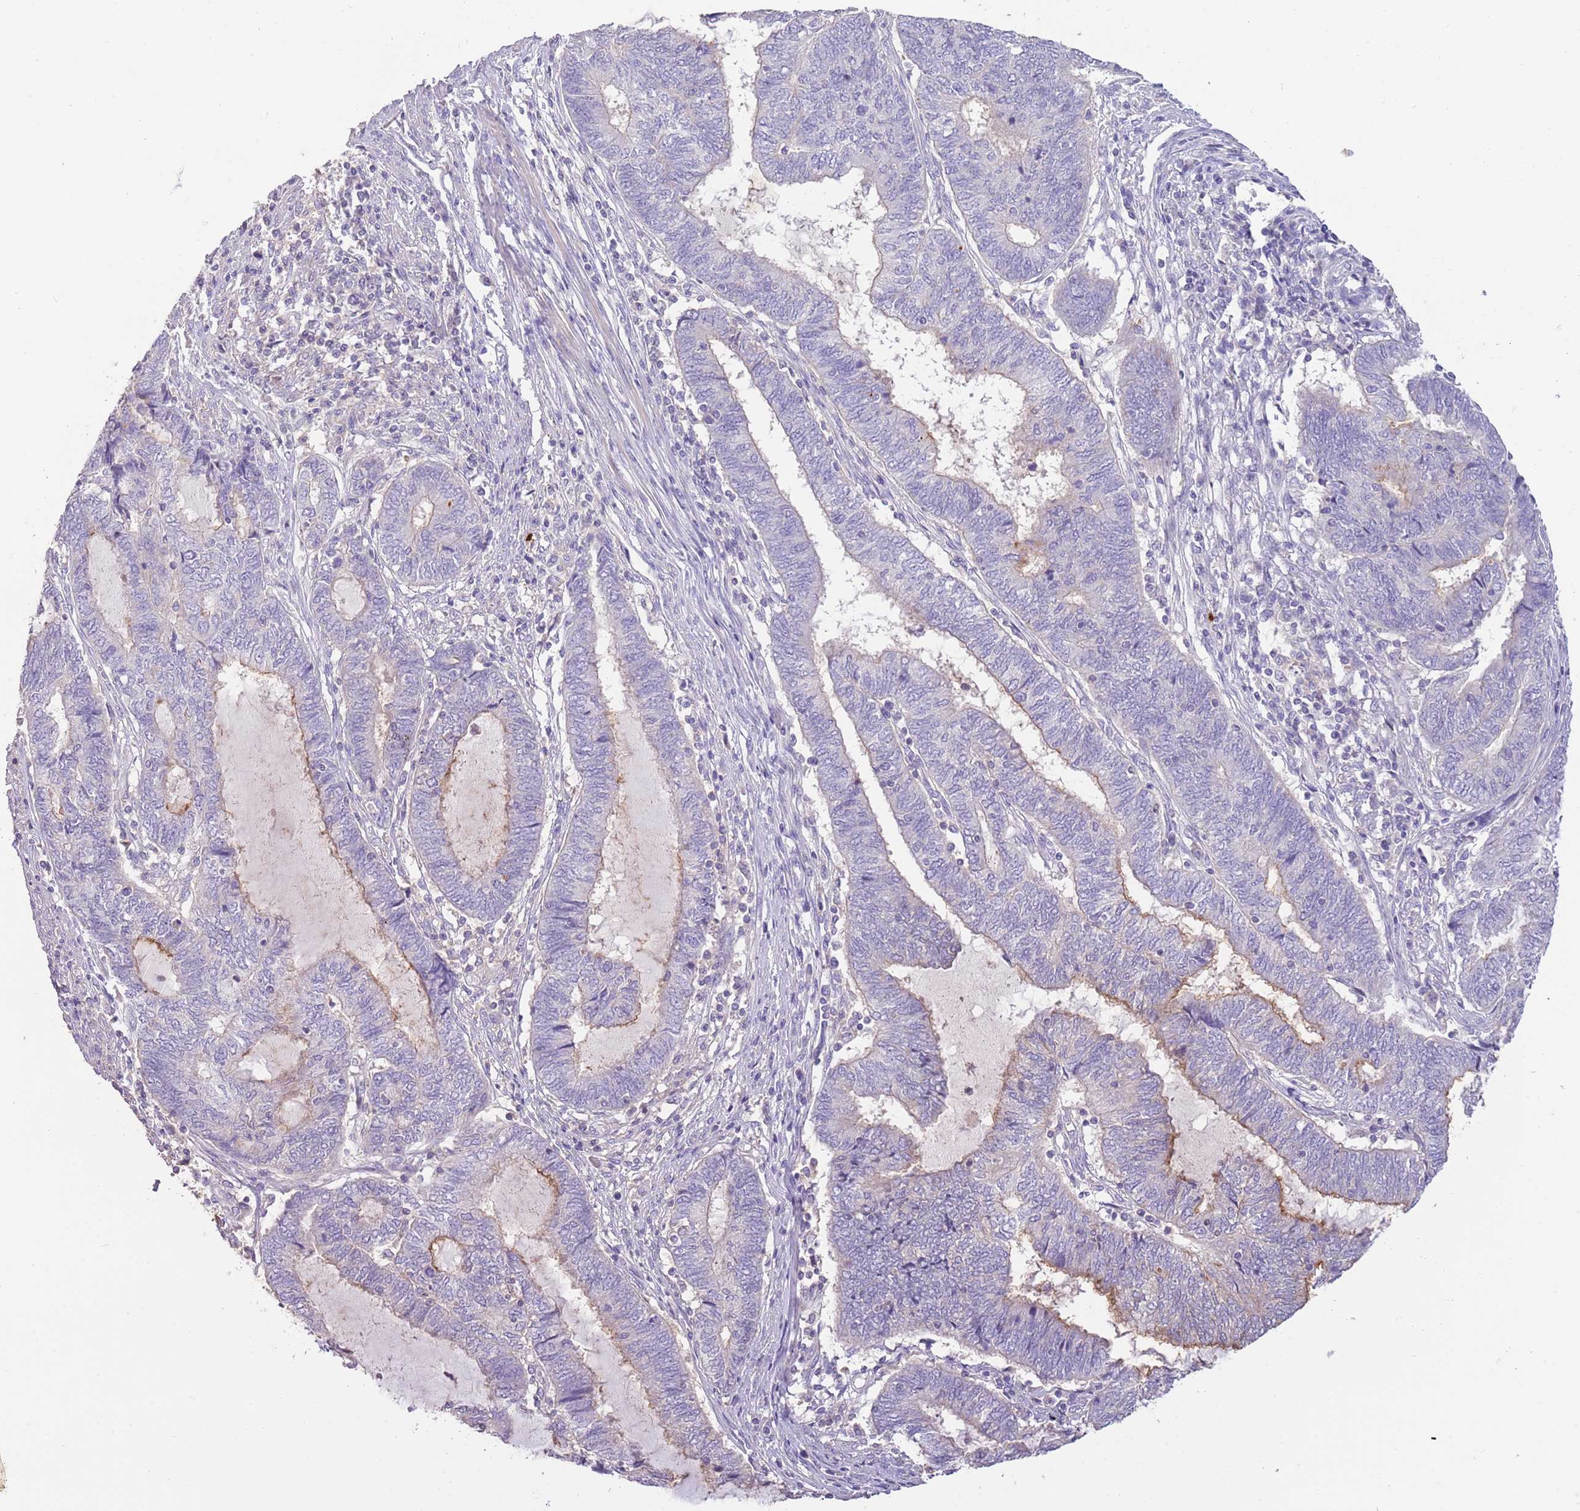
{"staining": {"intensity": "negative", "quantity": "none", "location": "none"}, "tissue": "endometrial cancer", "cell_type": "Tumor cells", "image_type": "cancer", "snomed": [{"axis": "morphology", "description": "Adenocarcinoma, NOS"}, {"axis": "topography", "description": "Uterus"}, {"axis": "topography", "description": "Endometrium"}], "caption": "Tumor cells are negative for protein expression in human endometrial cancer (adenocarcinoma).", "gene": "SFTPA1", "patient": {"sex": "female", "age": 70}}